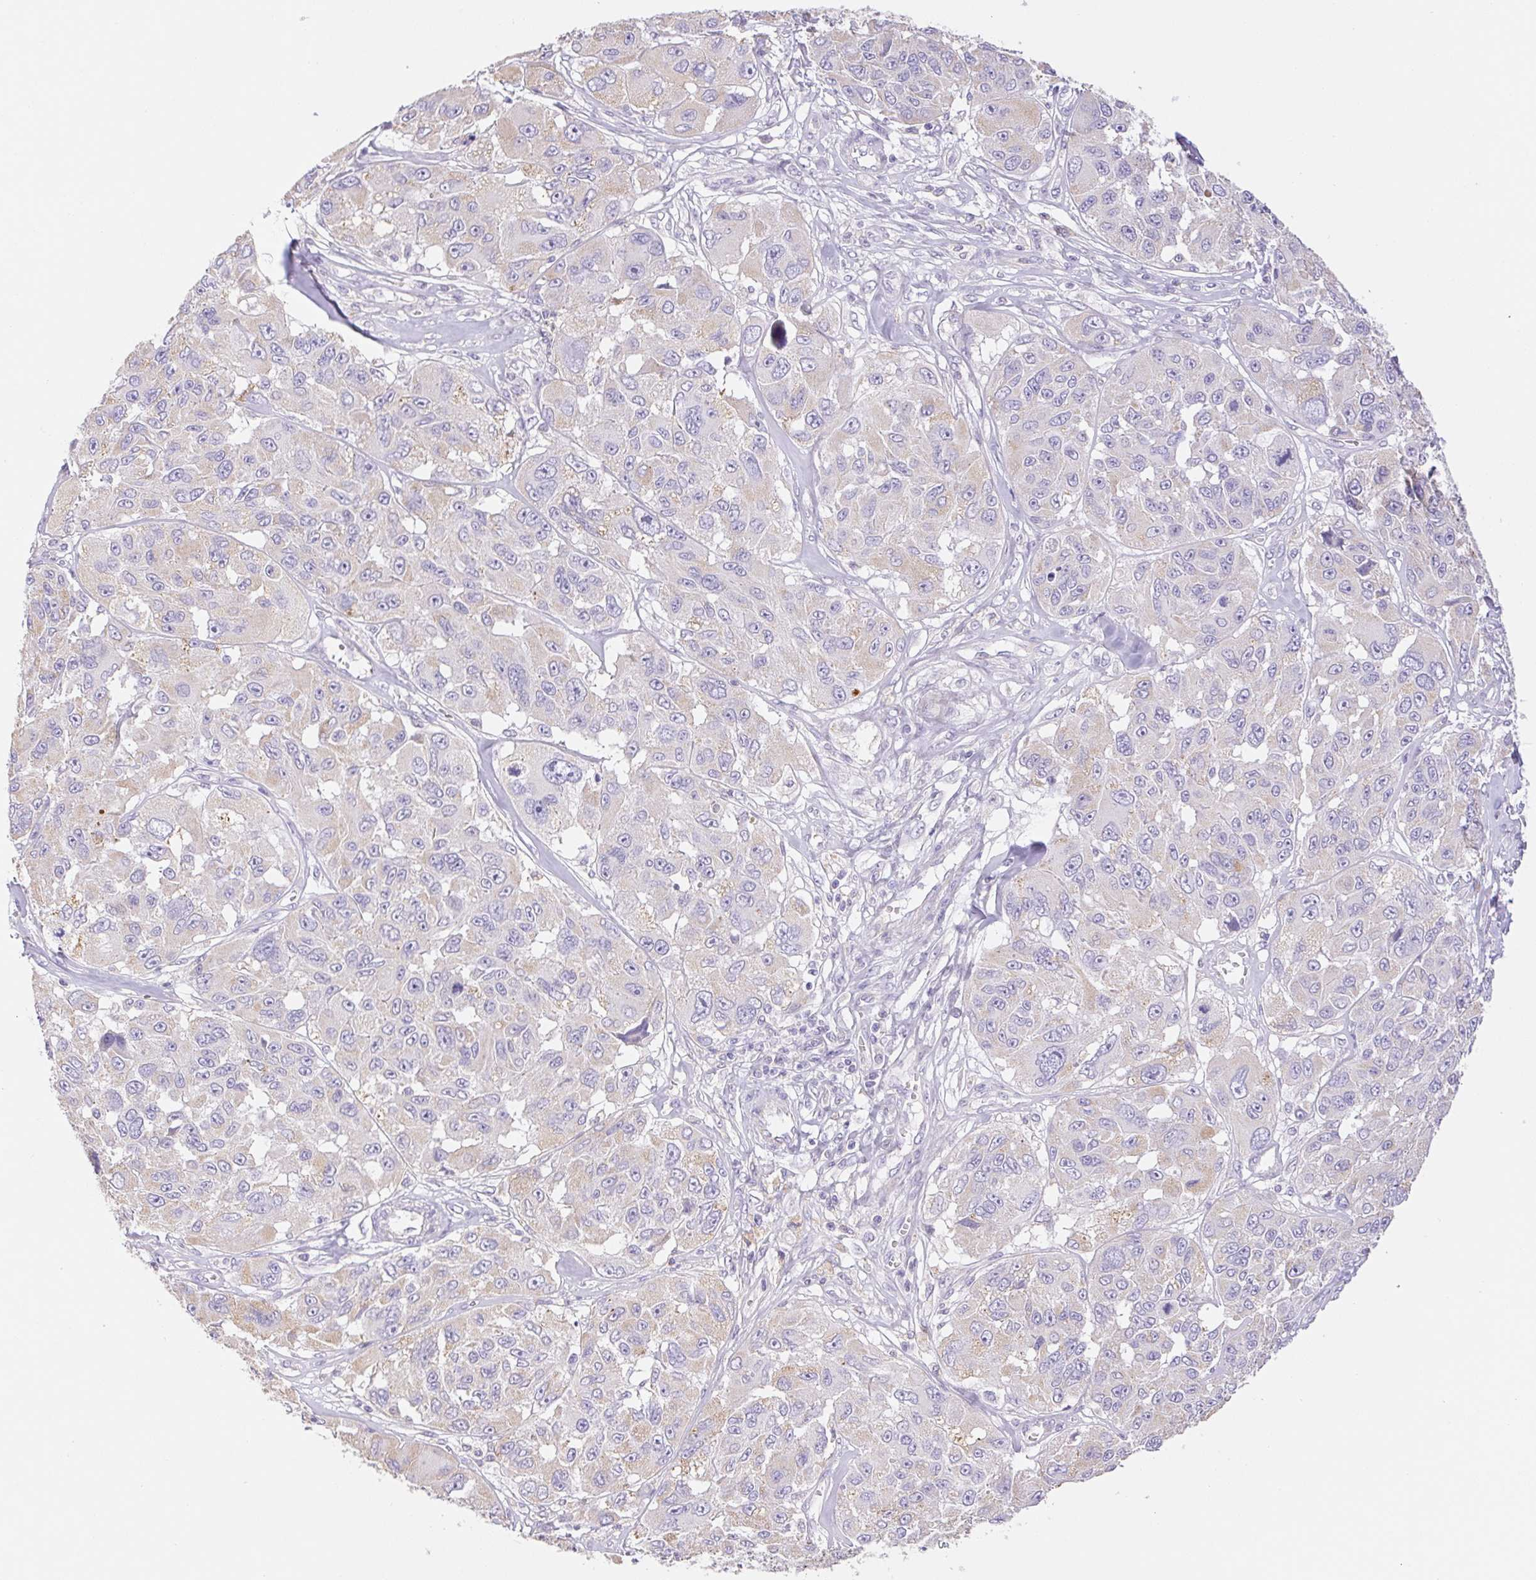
{"staining": {"intensity": "weak", "quantity": "<25%", "location": "cytoplasmic/membranous"}, "tissue": "melanoma", "cell_type": "Tumor cells", "image_type": "cancer", "snomed": [{"axis": "morphology", "description": "Malignant melanoma, NOS"}, {"axis": "topography", "description": "Skin"}], "caption": "There is no significant positivity in tumor cells of melanoma.", "gene": "FKBP6", "patient": {"sex": "female", "age": 66}}